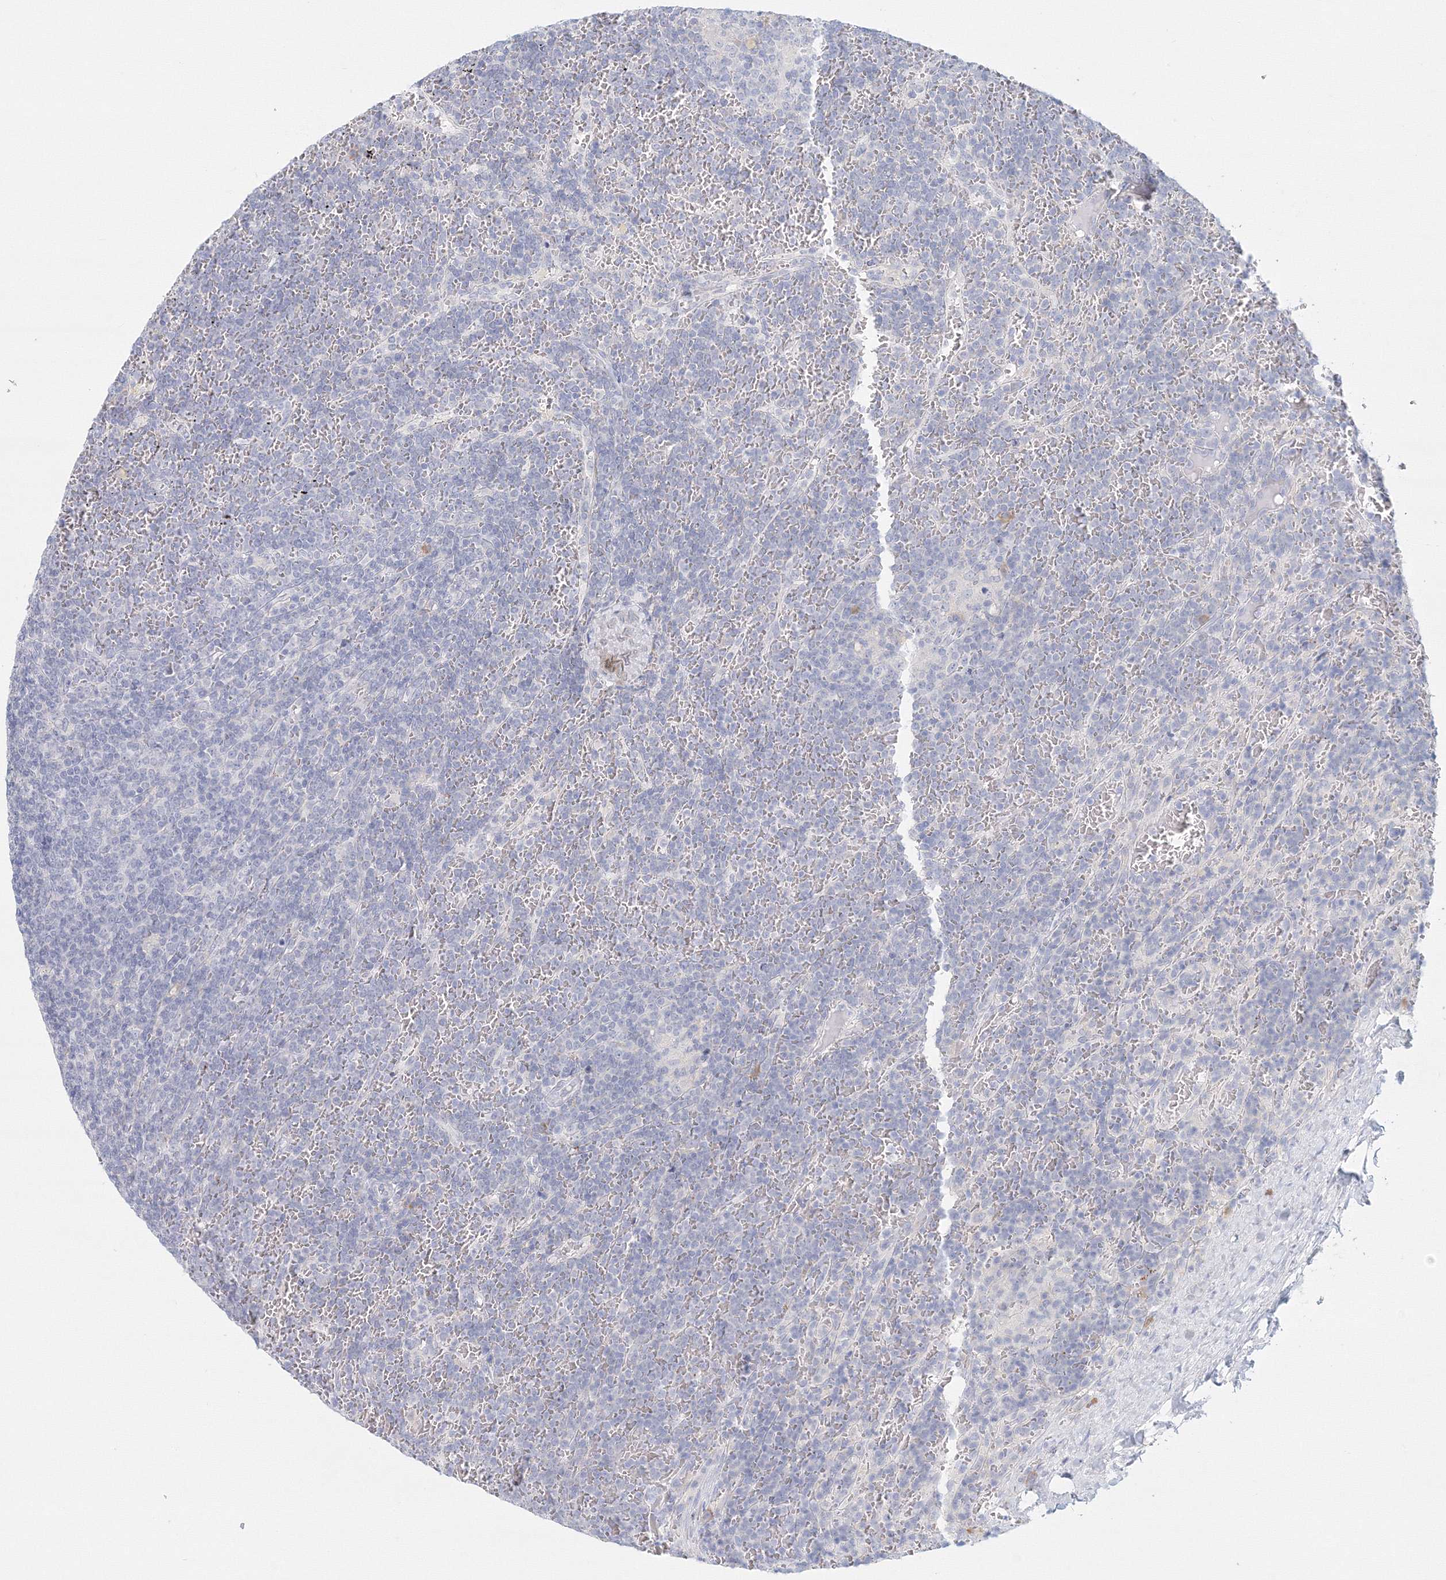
{"staining": {"intensity": "negative", "quantity": "none", "location": "none"}, "tissue": "lymphoma", "cell_type": "Tumor cells", "image_type": "cancer", "snomed": [{"axis": "morphology", "description": "Malignant lymphoma, non-Hodgkin's type, Low grade"}, {"axis": "topography", "description": "Spleen"}], "caption": "DAB immunohistochemical staining of human malignant lymphoma, non-Hodgkin's type (low-grade) displays no significant positivity in tumor cells.", "gene": "VSIG1", "patient": {"sex": "female", "age": 19}}